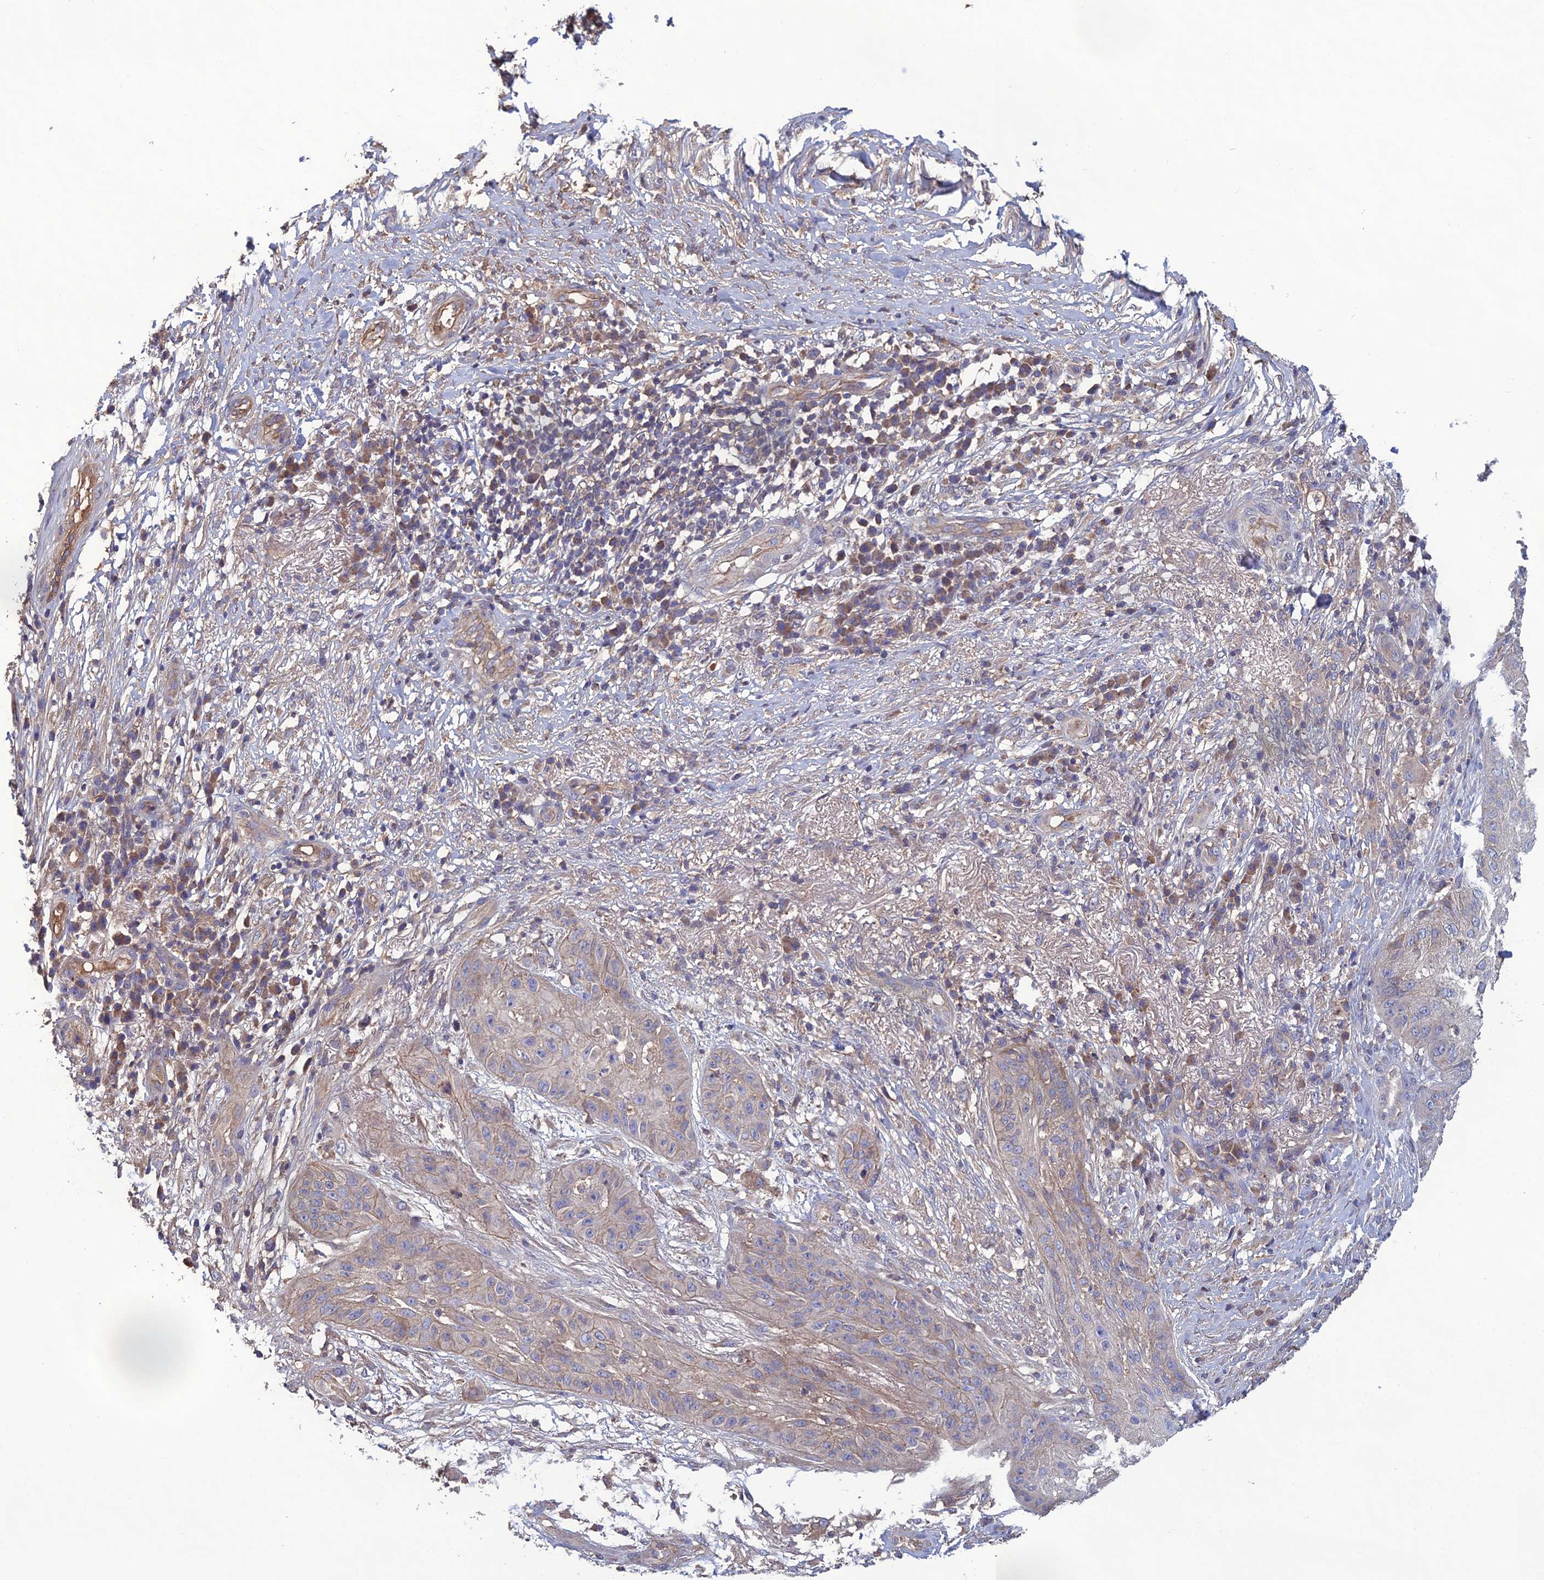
{"staining": {"intensity": "negative", "quantity": "none", "location": "none"}, "tissue": "skin cancer", "cell_type": "Tumor cells", "image_type": "cancer", "snomed": [{"axis": "morphology", "description": "Squamous cell carcinoma, NOS"}, {"axis": "topography", "description": "Skin"}], "caption": "There is no significant expression in tumor cells of skin cancer. The staining is performed using DAB brown chromogen with nuclei counter-stained in using hematoxylin.", "gene": "GALR2", "patient": {"sex": "male", "age": 70}}